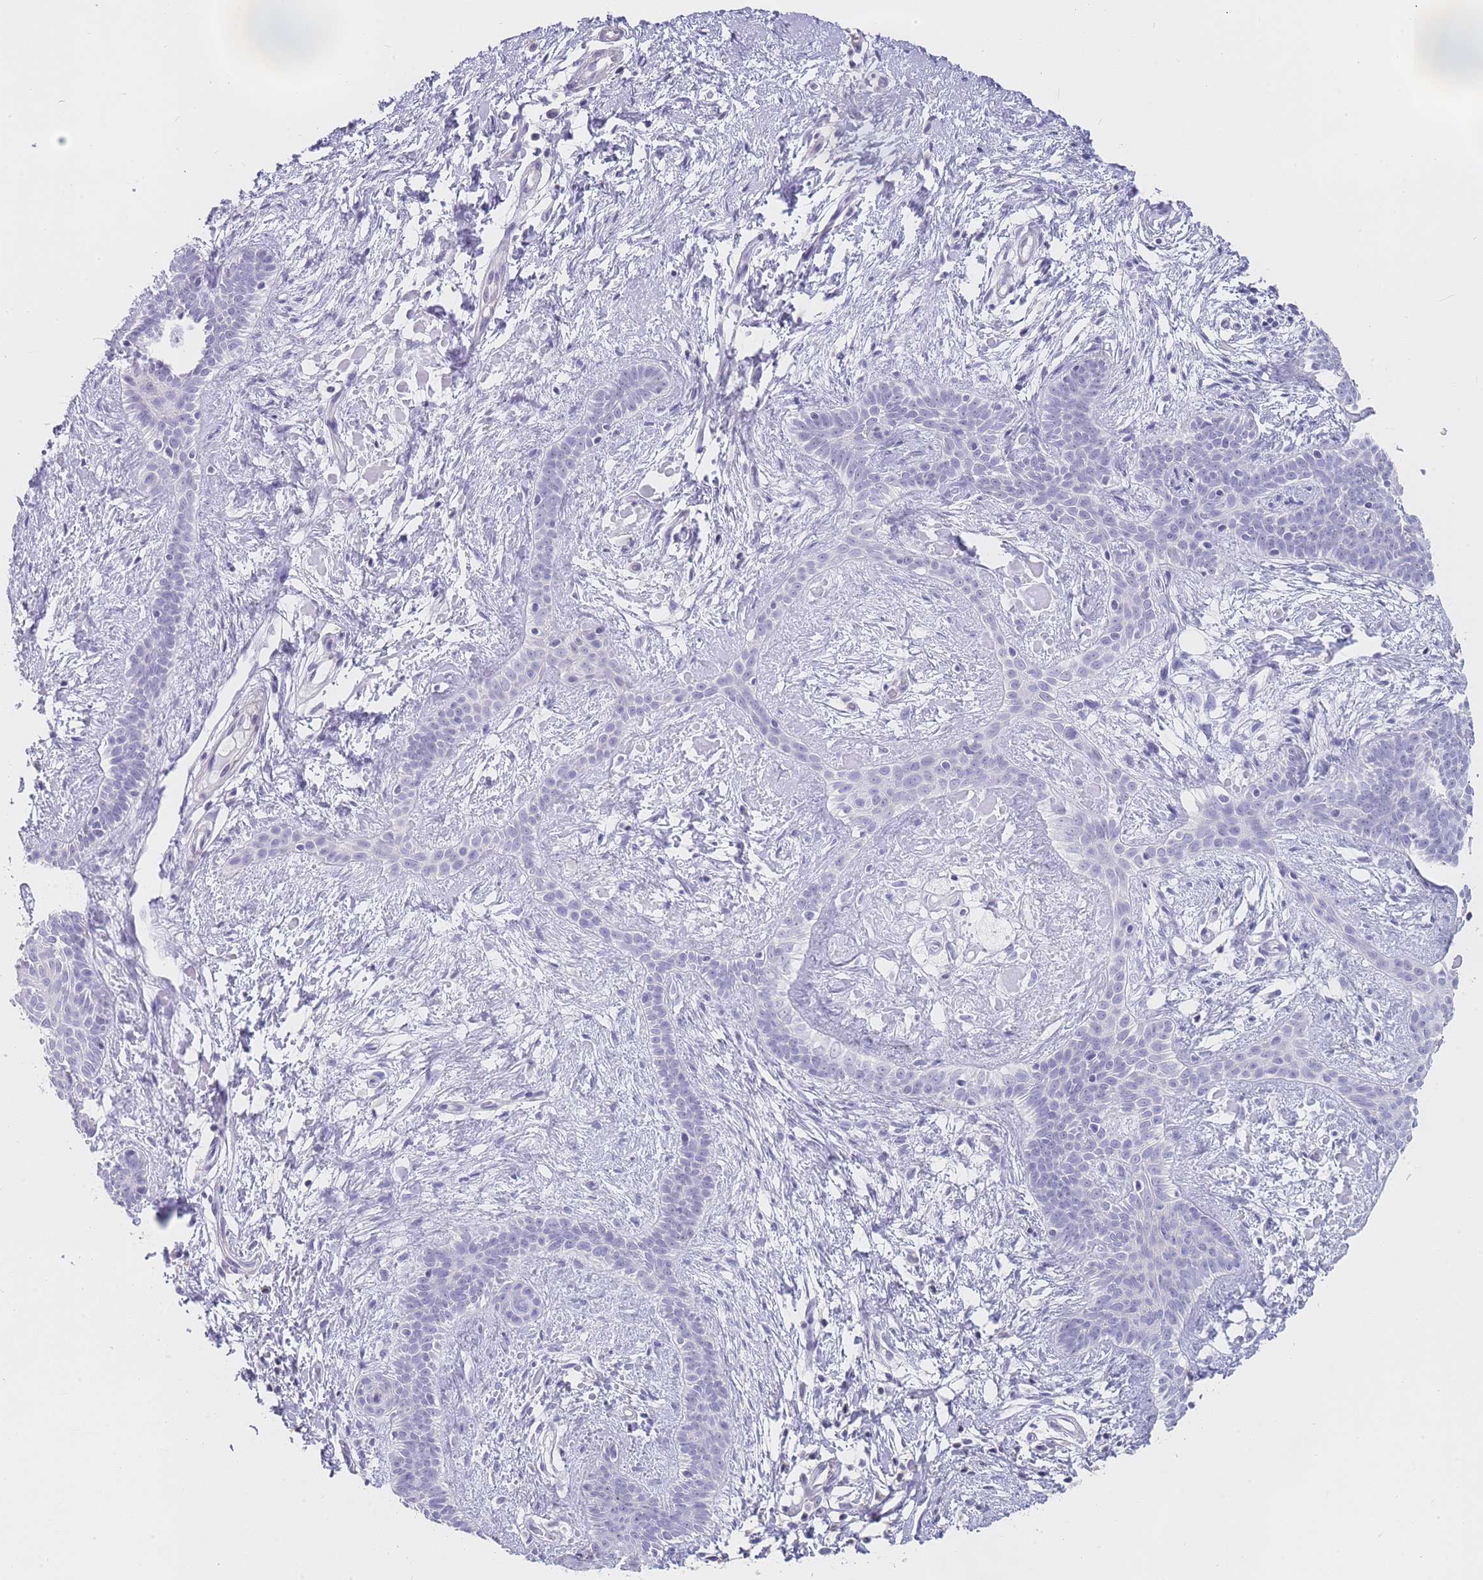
{"staining": {"intensity": "negative", "quantity": "none", "location": "none"}, "tissue": "skin cancer", "cell_type": "Tumor cells", "image_type": "cancer", "snomed": [{"axis": "morphology", "description": "Basal cell carcinoma"}, {"axis": "topography", "description": "Skin"}], "caption": "This is an immunohistochemistry (IHC) image of human skin basal cell carcinoma. There is no staining in tumor cells.", "gene": "NOP14", "patient": {"sex": "male", "age": 78}}